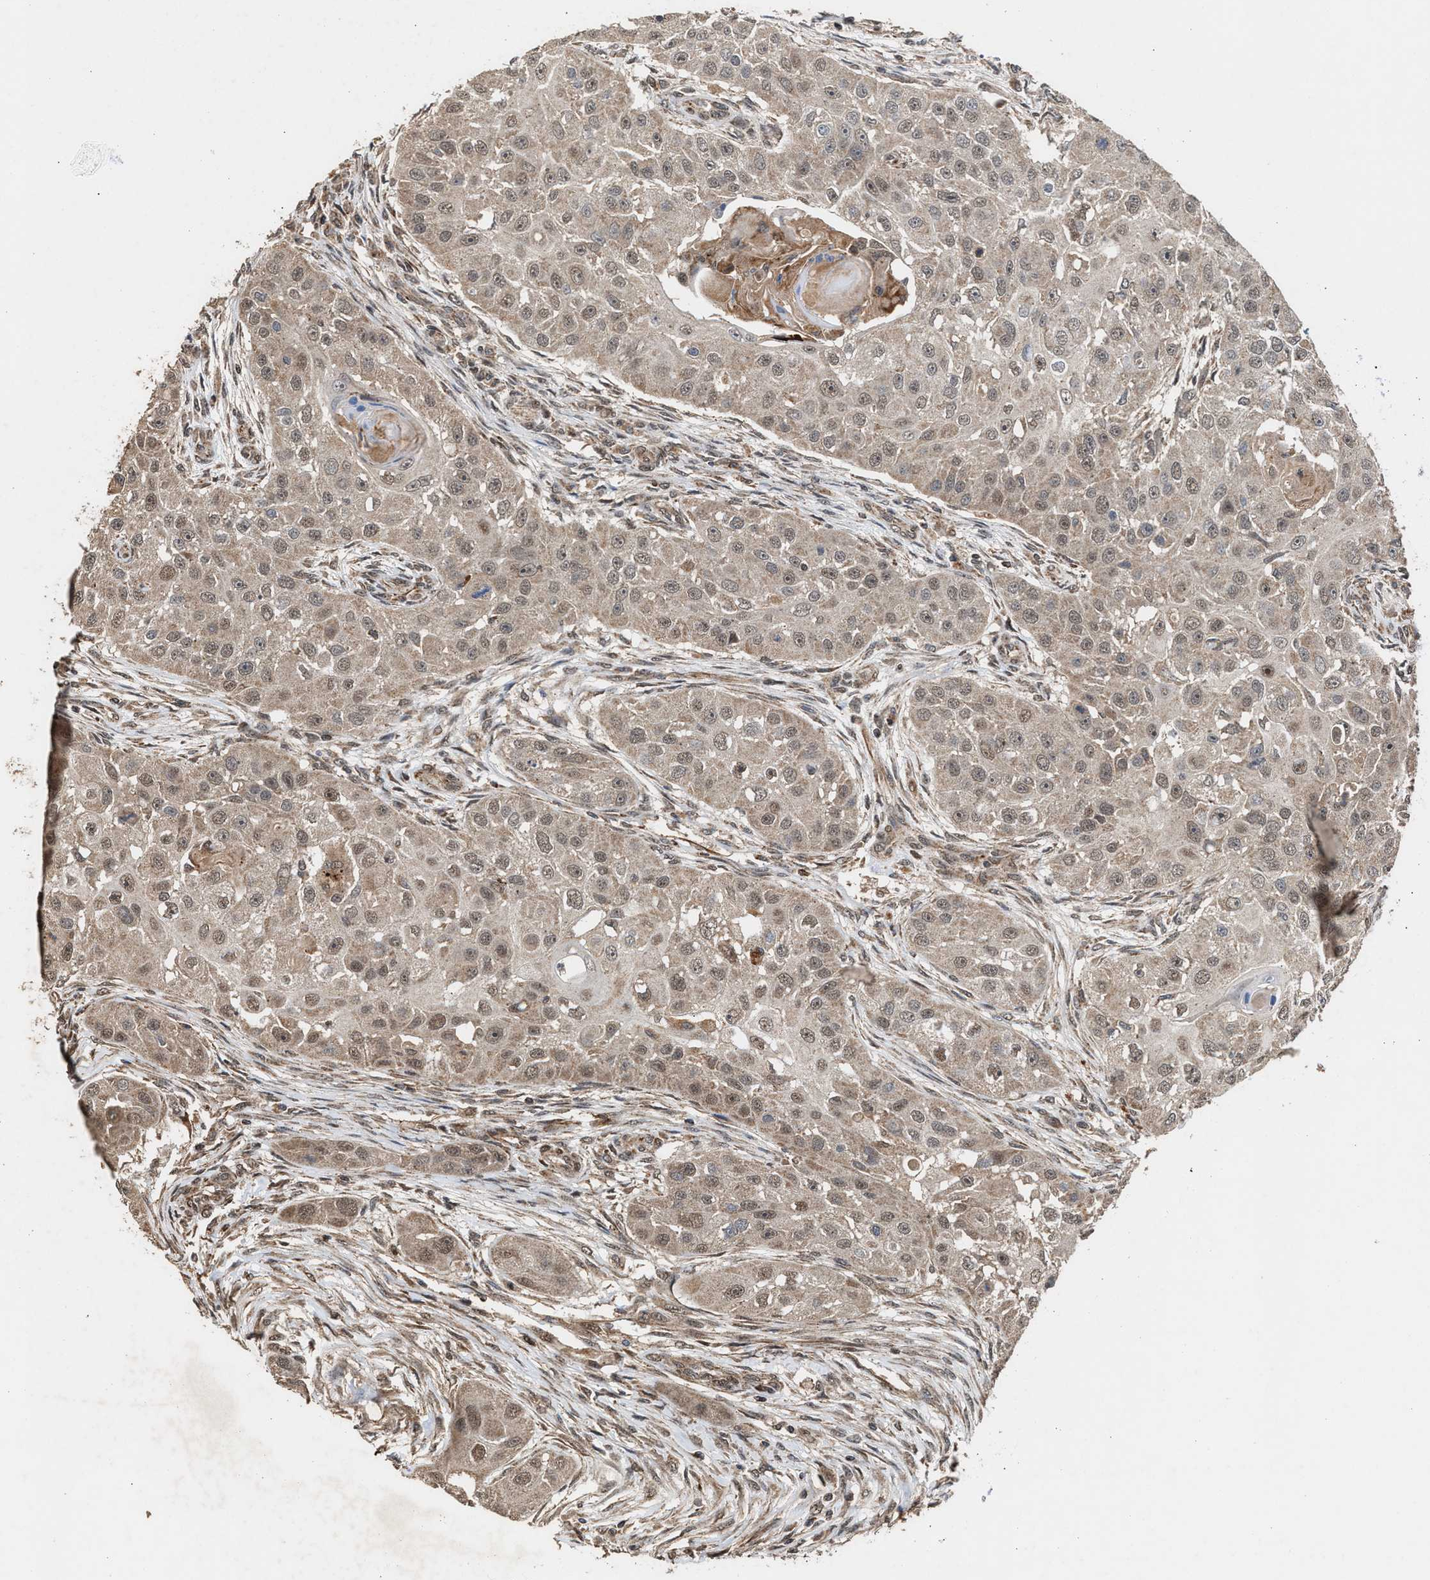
{"staining": {"intensity": "weak", "quantity": ">75%", "location": "cytoplasmic/membranous,nuclear"}, "tissue": "head and neck cancer", "cell_type": "Tumor cells", "image_type": "cancer", "snomed": [{"axis": "morphology", "description": "Normal tissue, NOS"}, {"axis": "morphology", "description": "Squamous cell carcinoma, NOS"}, {"axis": "topography", "description": "Skeletal muscle"}, {"axis": "topography", "description": "Head-Neck"}], "caption": "High-magnification brightfield microscopy of head and neck cancer (squamous cell carcinoma) stained with DAB (brown) and counterstained with hematoxylin (blue). tumor cells exhibit weak cytoplasmic/membranous and nuclear staining is present in about>75% of cells.", "gene": "ZNHIT6", "patient": {"sex": "male", "age": 51}}